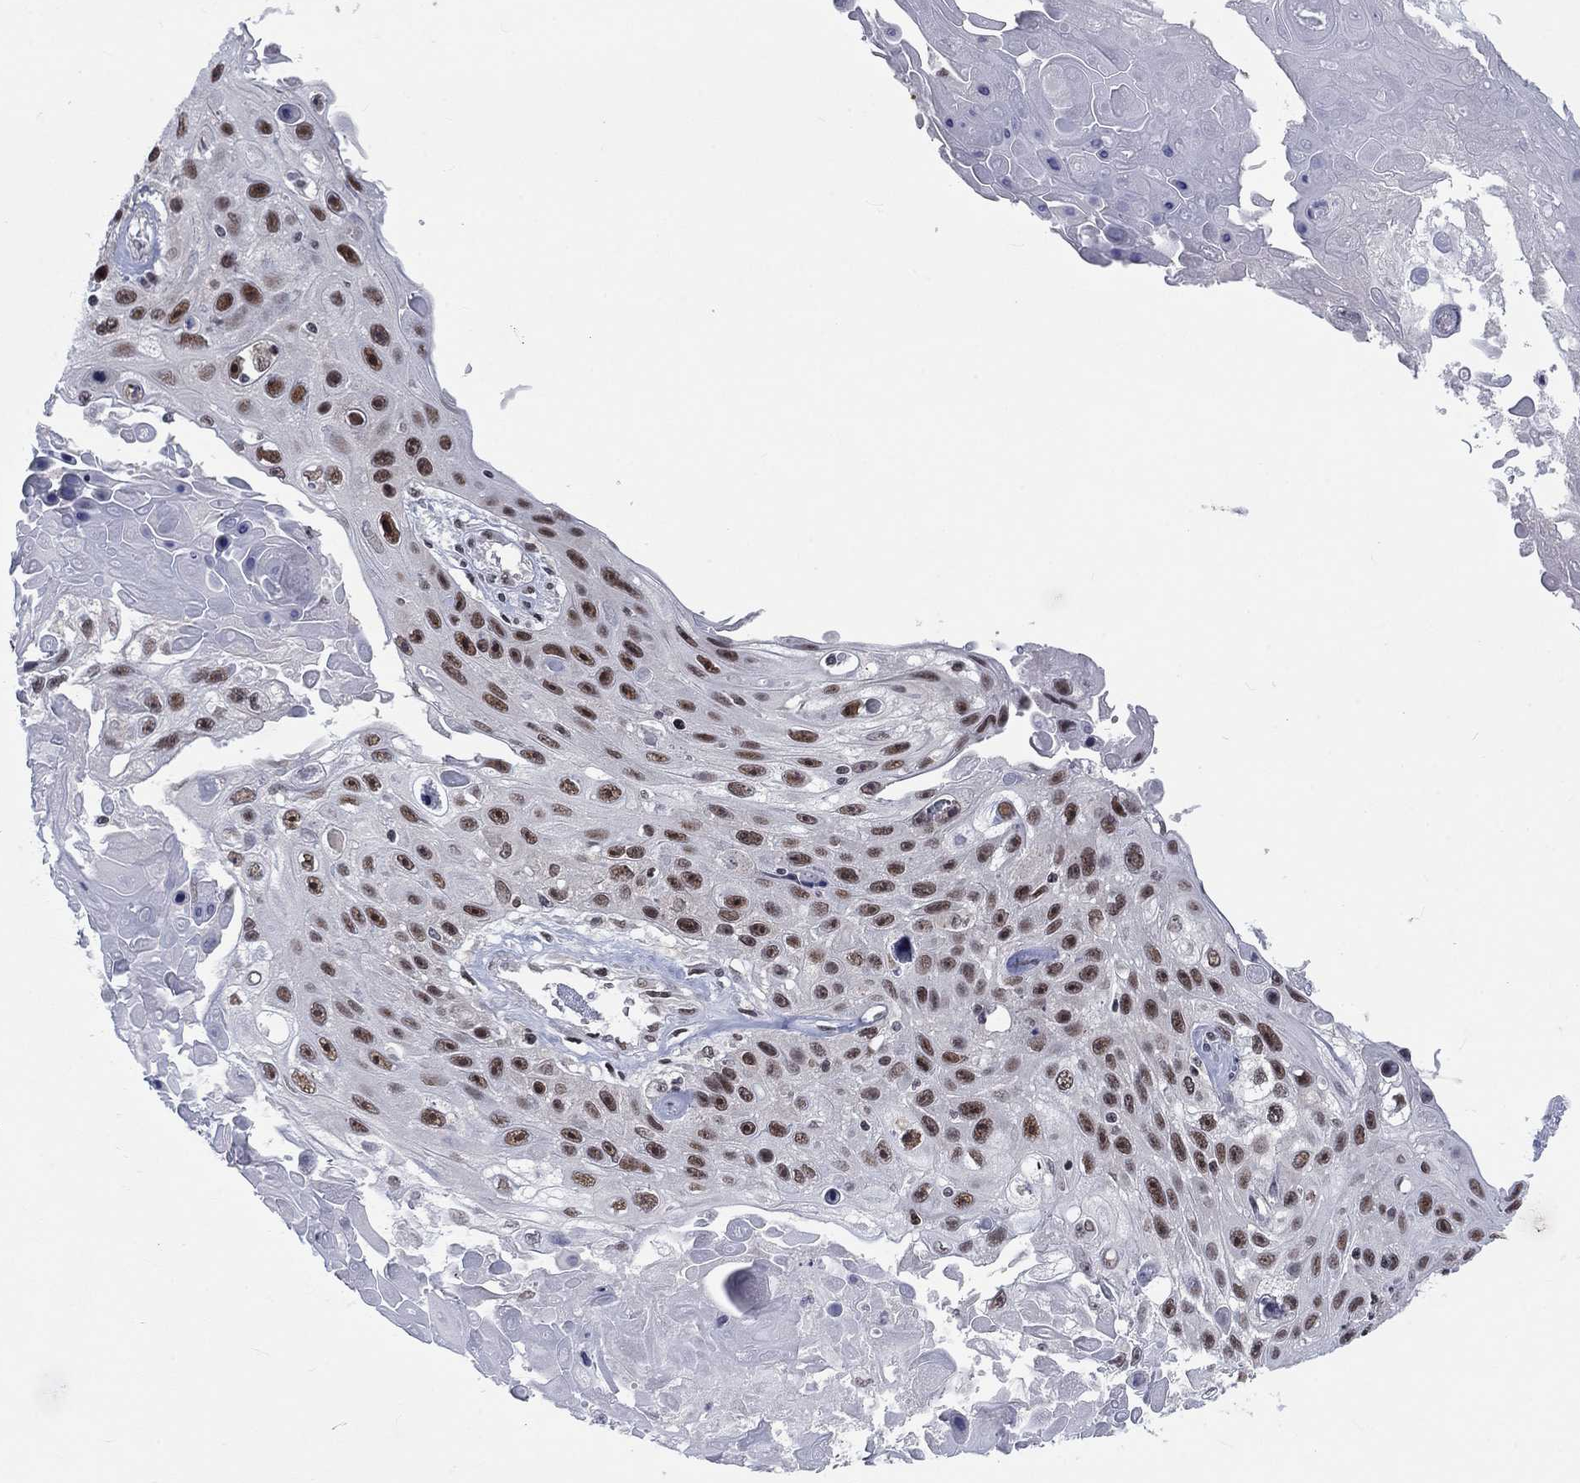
{"staining": {"intensity": "strong", "quantity": ">75%", "location": "nuclear"}, "tissue": "skin cancer", "cell_type": "Tumor cells", "image_type": "cancer", "snomed": [{"axis": "morphology", "description": "Squamous cell carcinoma, NOS"}, {"axis": "topography", "description": "Skin"}], "caption": "Skin squamous cell carcinoma stained with IHC shows strong nuclear expression in approximately >75% of tumor cells. The protein of interest is stained brown, and the nuclei are stained in blue (DAB (3,3'-diaminobenzidine) IHC with brightfield microscopy, high magnification).", "gene": "FYTTD1", "patient": {"sex": "male", "age": 82}}